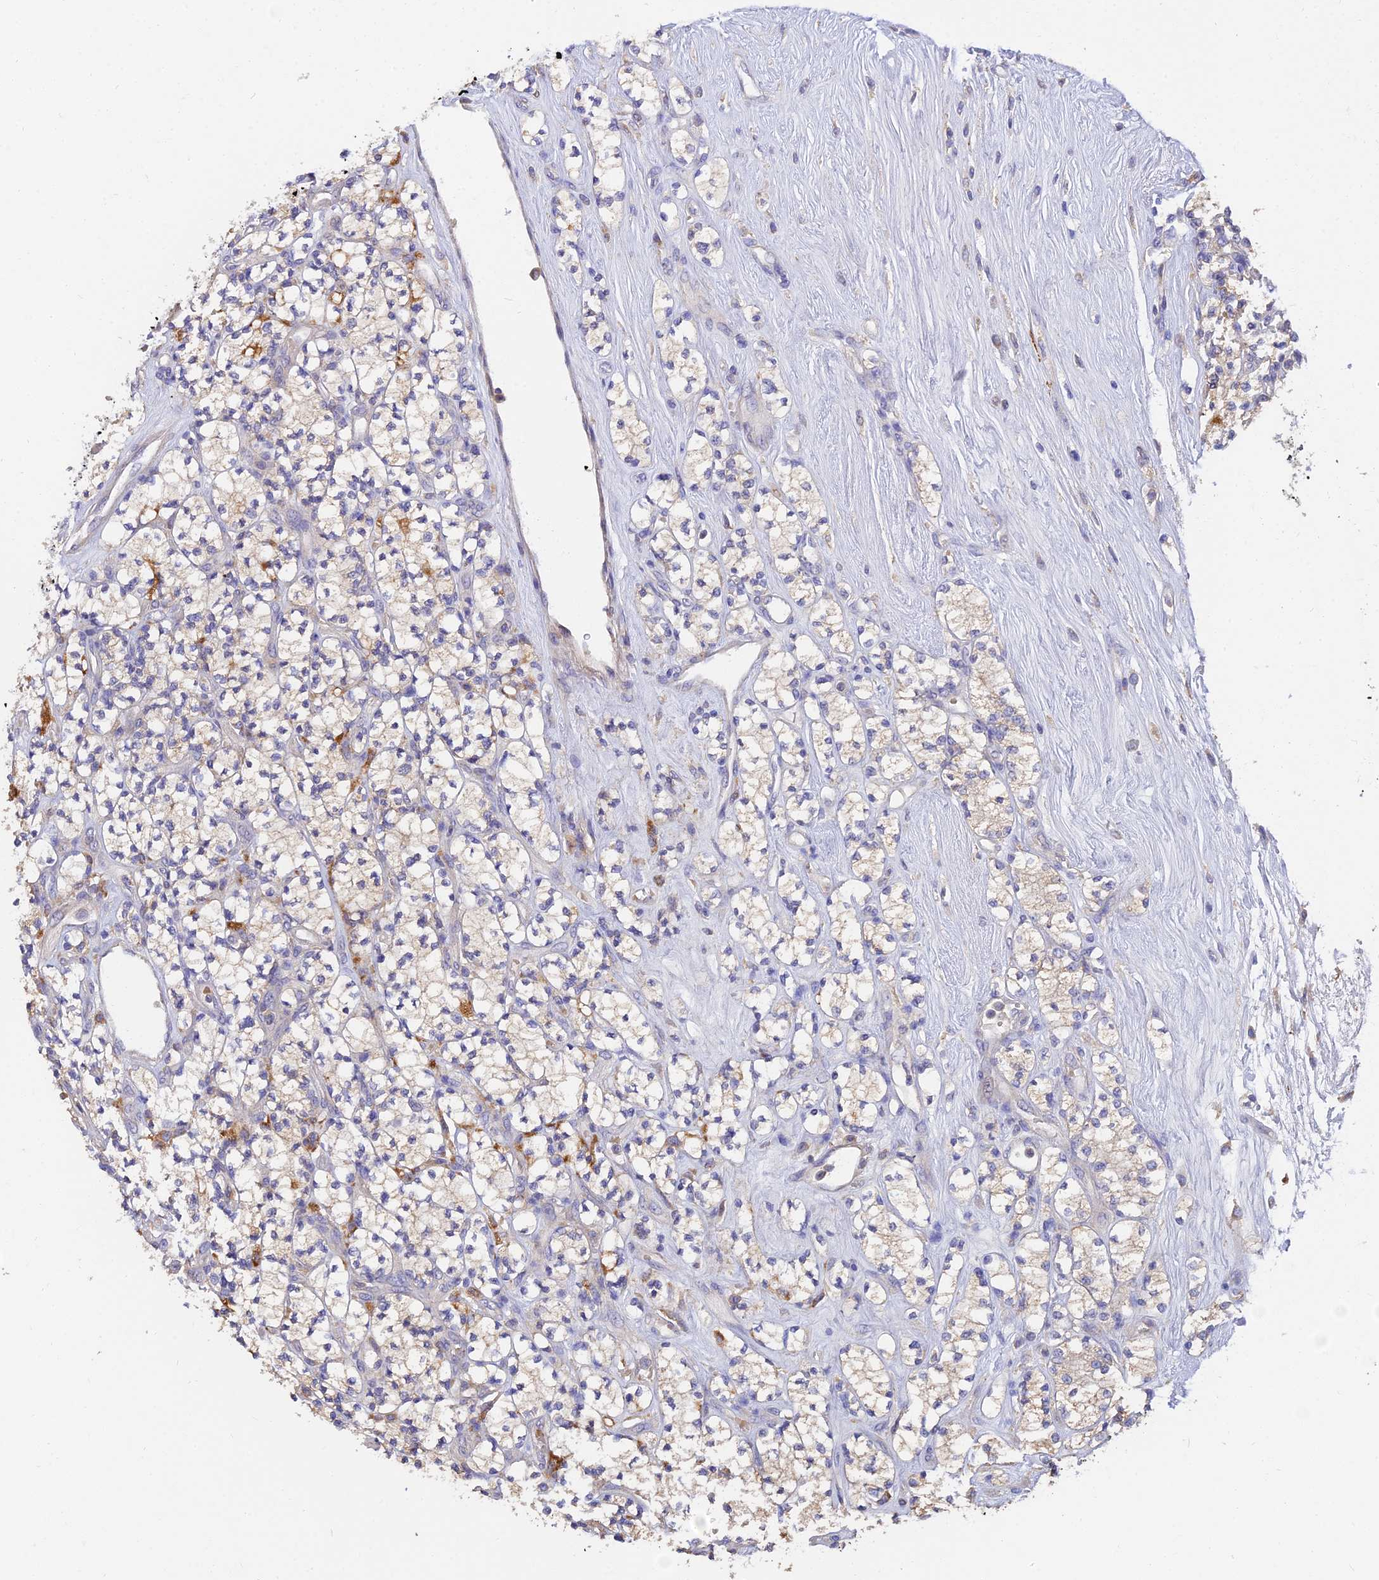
{"staining": {"intensity": "weak", "quantity": "<25%", "location": "cytoplasmic/membranous"}, "tissue": "renal cancer", "cell_type": "Tumor cells", "image_type": "cancer", "snomed": [{"axis": "morphology", "description": "Adenocarcinoma, NOS"}, {"axis": "topography", "description": "Kidney"}], "caption": "Image shows no protein positivity in tumor cells of adenocarcinoma (renal) tissue.", "gene": "ARL8B", "patient": {"sex": "male", "age": 77}}